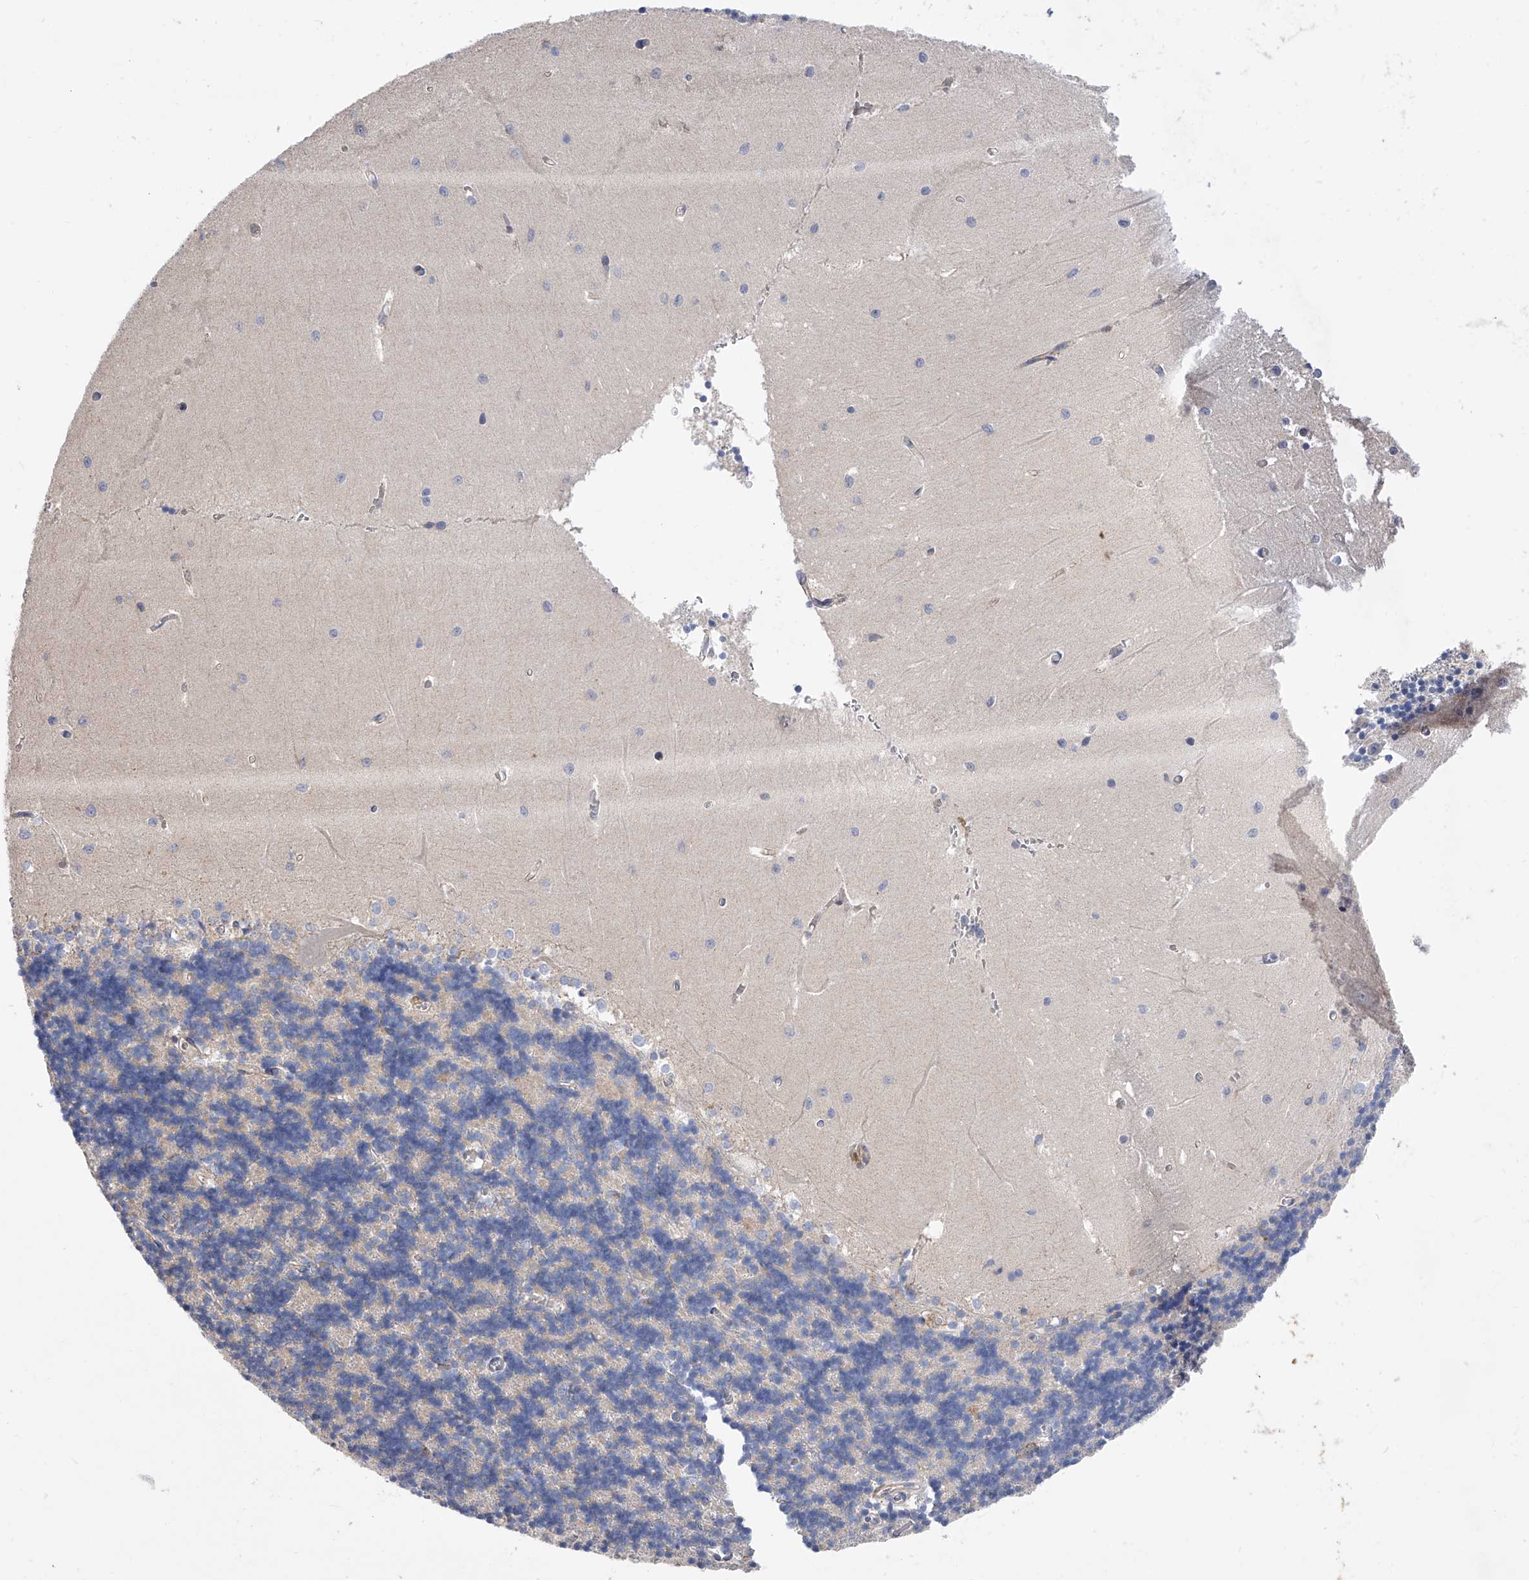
{"staining": {"intensity": "weak", "quantity": "25%-75%", "location": "cytoplasmic/membranous"}, "tissue": "cerebellum", "cell_type": "Cells in granular layer", "image_type": "normal", "snomed": [{"axis": "morphology", "description": "Normal tissue, NOS"}, {"axis": "topography", "description": "Cerebellum"}], "caption": "This is a photomicrograph of immunohistochemistry (IHC) staining of normal cerebellum, which shows weak expression in the cytoplasmic/membranous of cells in granular layer.", "gene": "PDSS2", "patient": {"sex": "male", "age": 37}}